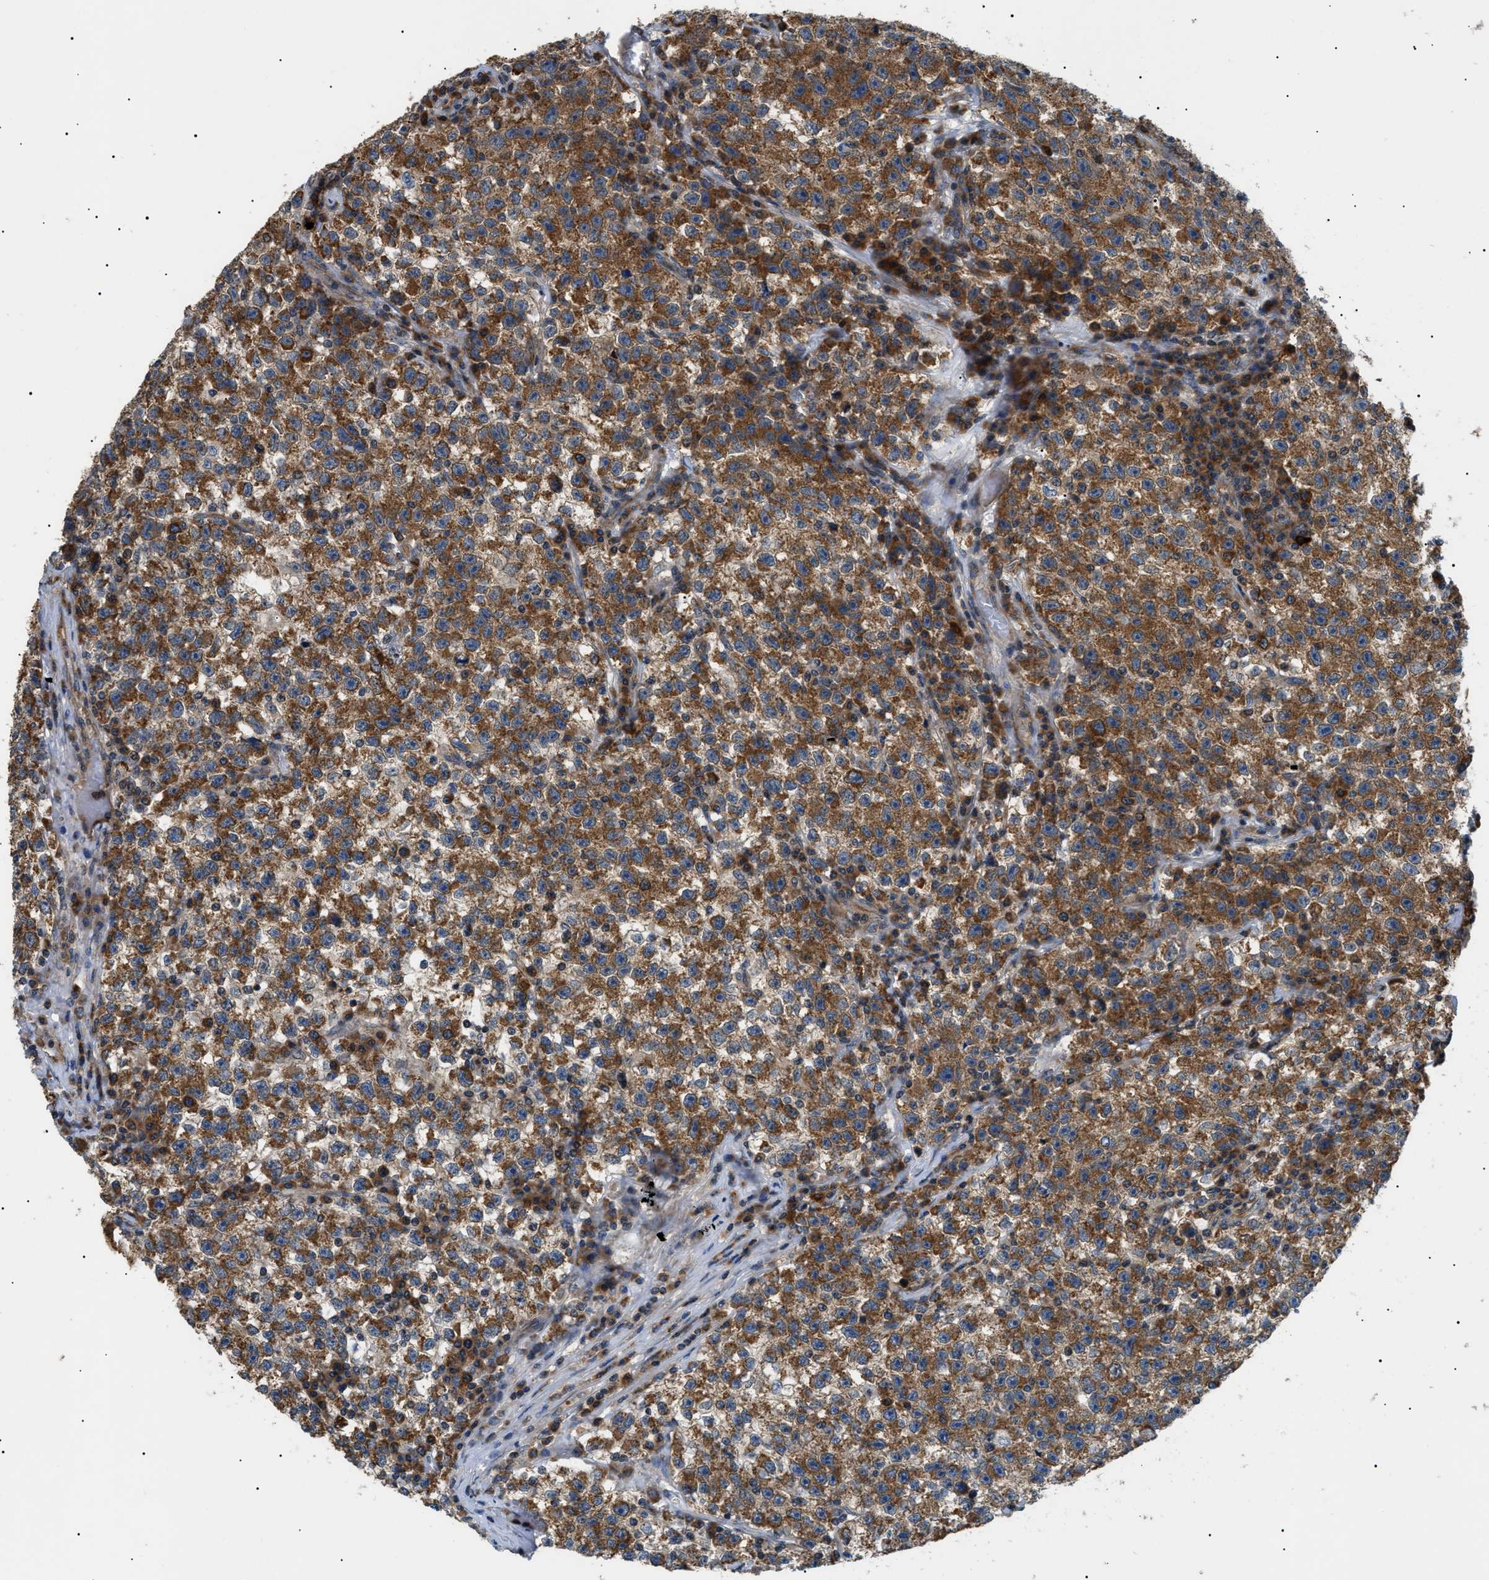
{"staining": {"intensity": "strong", "quantity": ">75%", "location": "cytoplasmic/membranous"}, "tissue": "testis cancer", "cell_type": "Tumor cells", "image_type": "cancer", "snomed": [{"axis": "morphology", "description": "Seminoma, NOS"}, {"axis": "topography", "description": "Testis"}], "caption": "The immunohistochemical stain highlights strong cytoplasmic/membranous positivity in tumor cells of testis cancer tissue.", "gene": "SRPK1", "patient": {"sex": "male", "age": 22}}